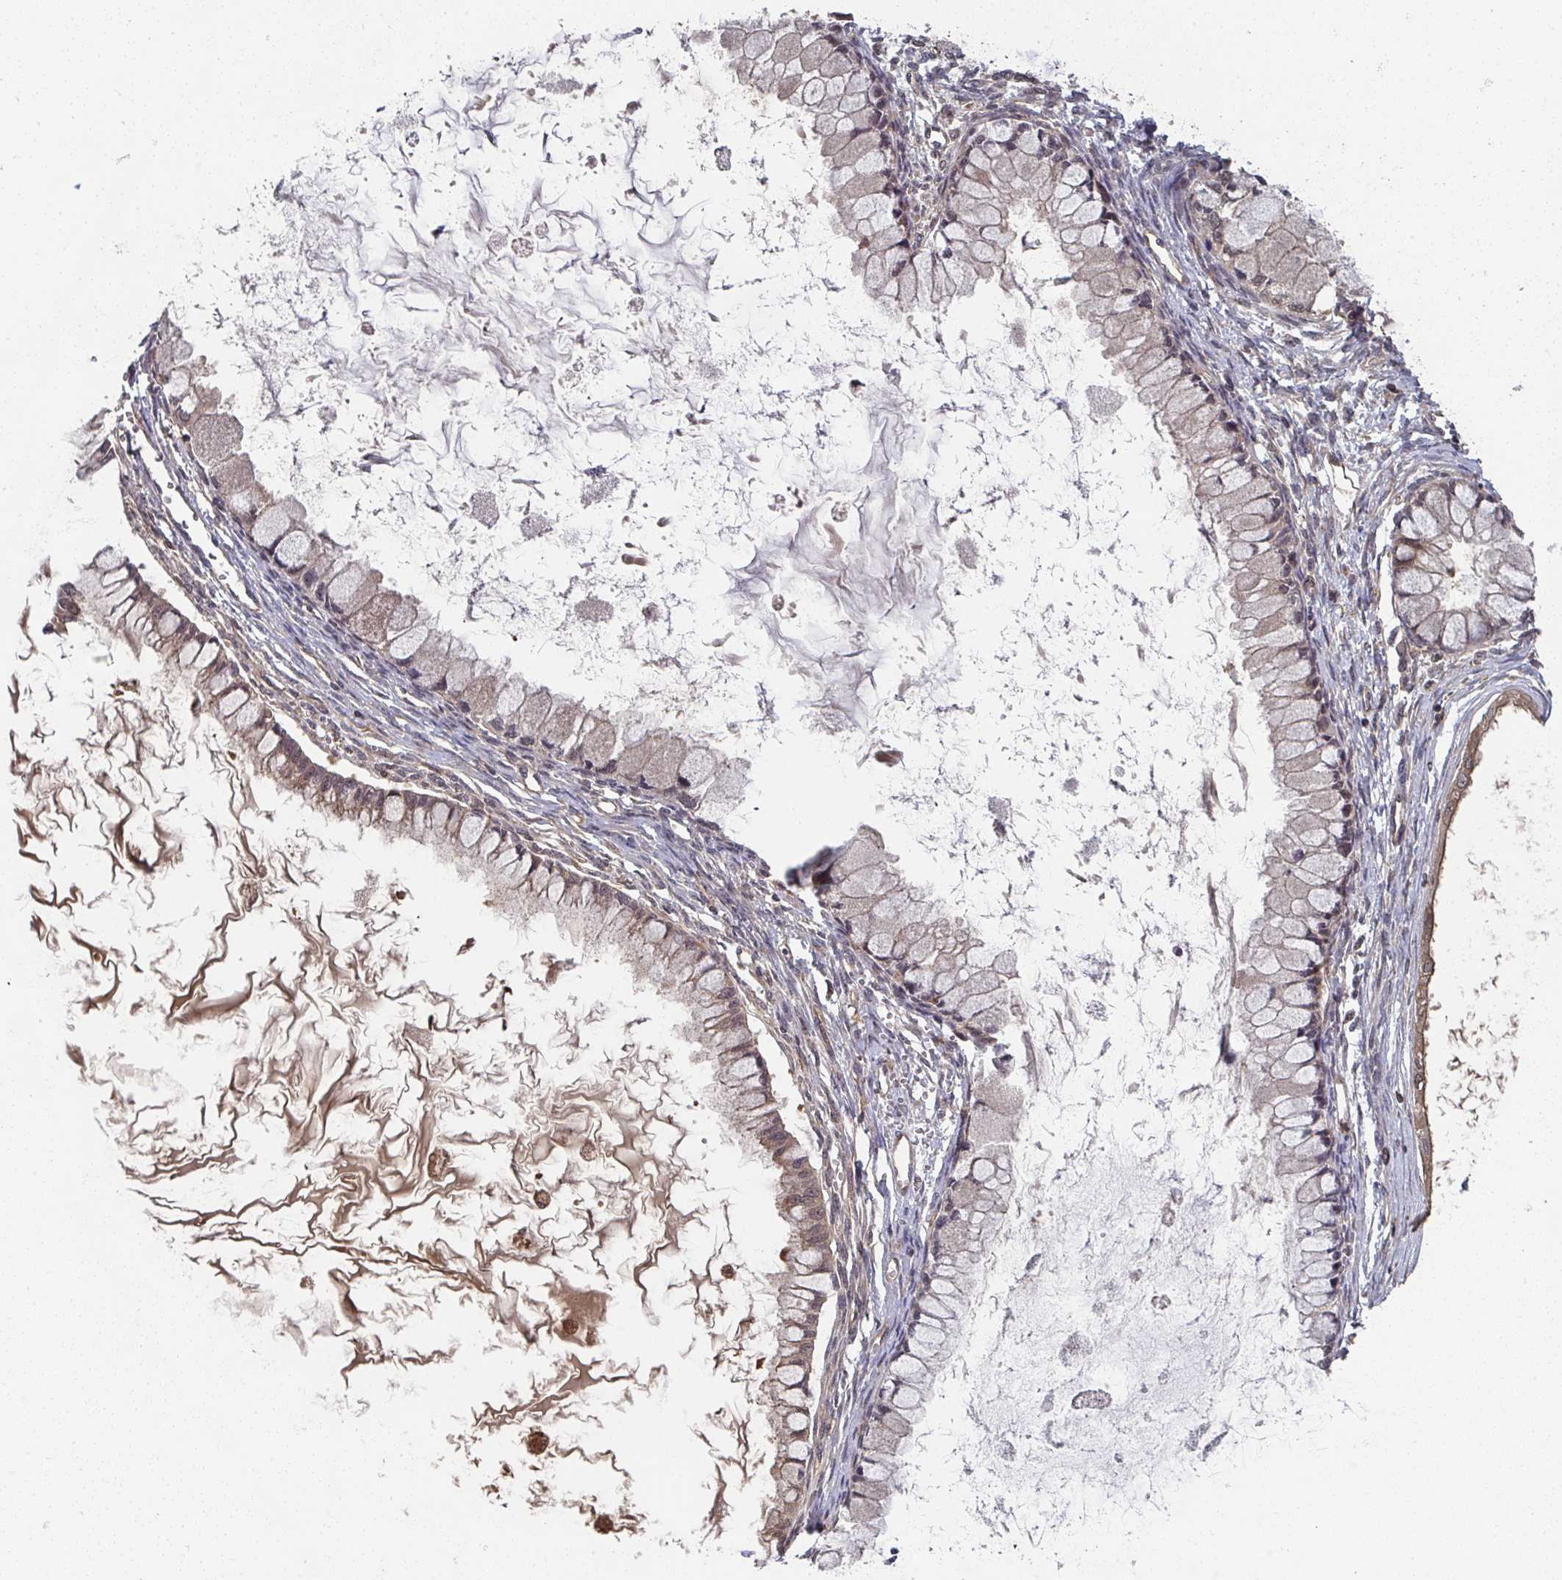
{"staining": {"intensity": "weak", "quantity": "<25%", "location": "cytoplasmic/membranous,nuclear"}, "tissue": "ovarian cancer", "cell_type": "Tumor cells", "image_type": "cancer", "snomed": [{"axis": "morphology", "description": "Cystadenocarcinoma, mucinous, NOS"}, {"axis": "topography", "description": "Ovary"}], "caption": "Immunohistochemical staining of ovarian cancer (mucinous cystadenocarcinoma) exhibits no significant expression in tumor cells.", "gene": "TIGAR", "patient": {"sex": "female", "age": 34}}